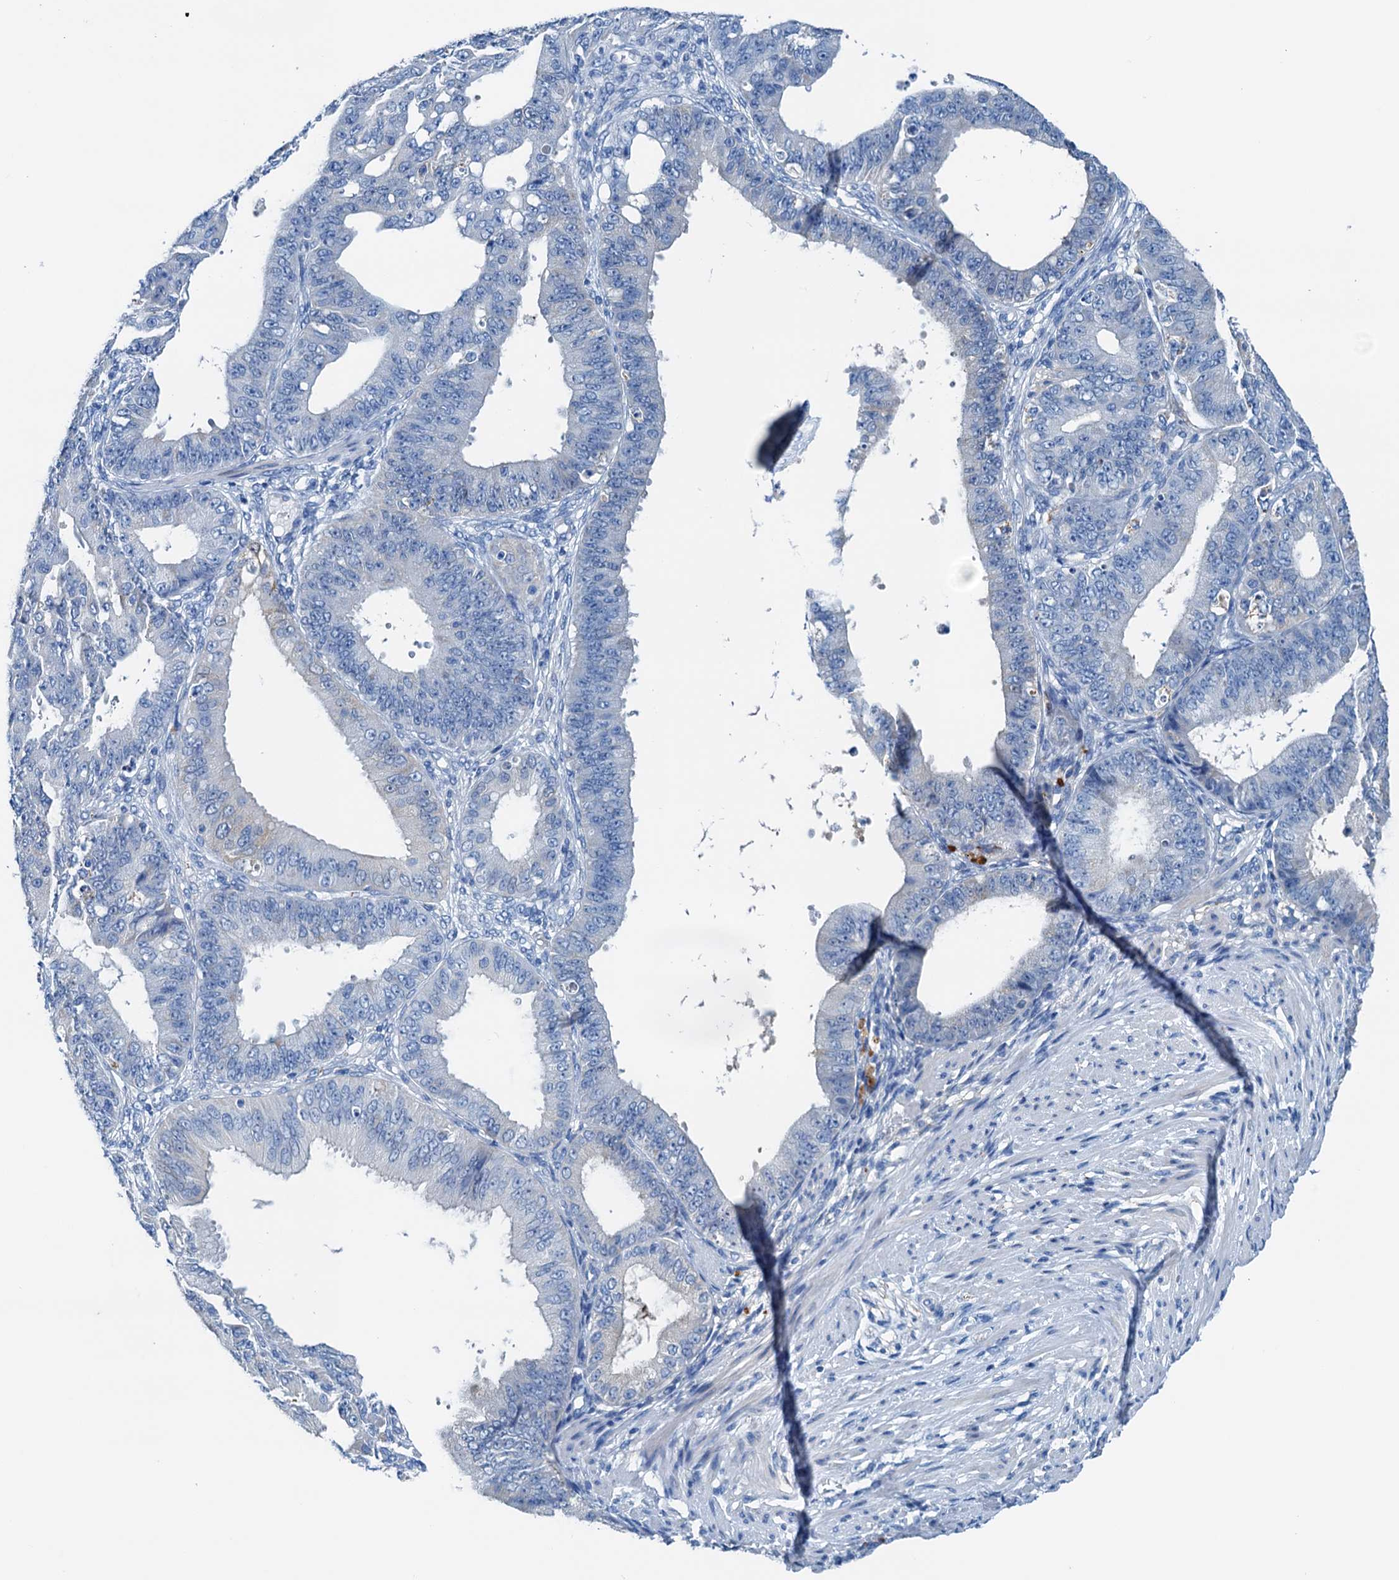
{"staining": {"intensity": "negative", "quantity": "none", "location": "none"}, "tissue": "ovarian cancer", "cell_type": "Tumor cells", "image_type": "cancer", "snomed": [{"axis": "morphology", "description": "Carcinoma, endometroid"}, {"axis": "topography", "description": "Appendix"}, {"axis": "topography", "description": "Ovary"}], "caption": "Immunohistochemical staining of human ovarian cancer exhibits no significant positivity in tumor cells.", "gene": "C1QTNF4", "patient": {"sex": "female", "age": 42}}